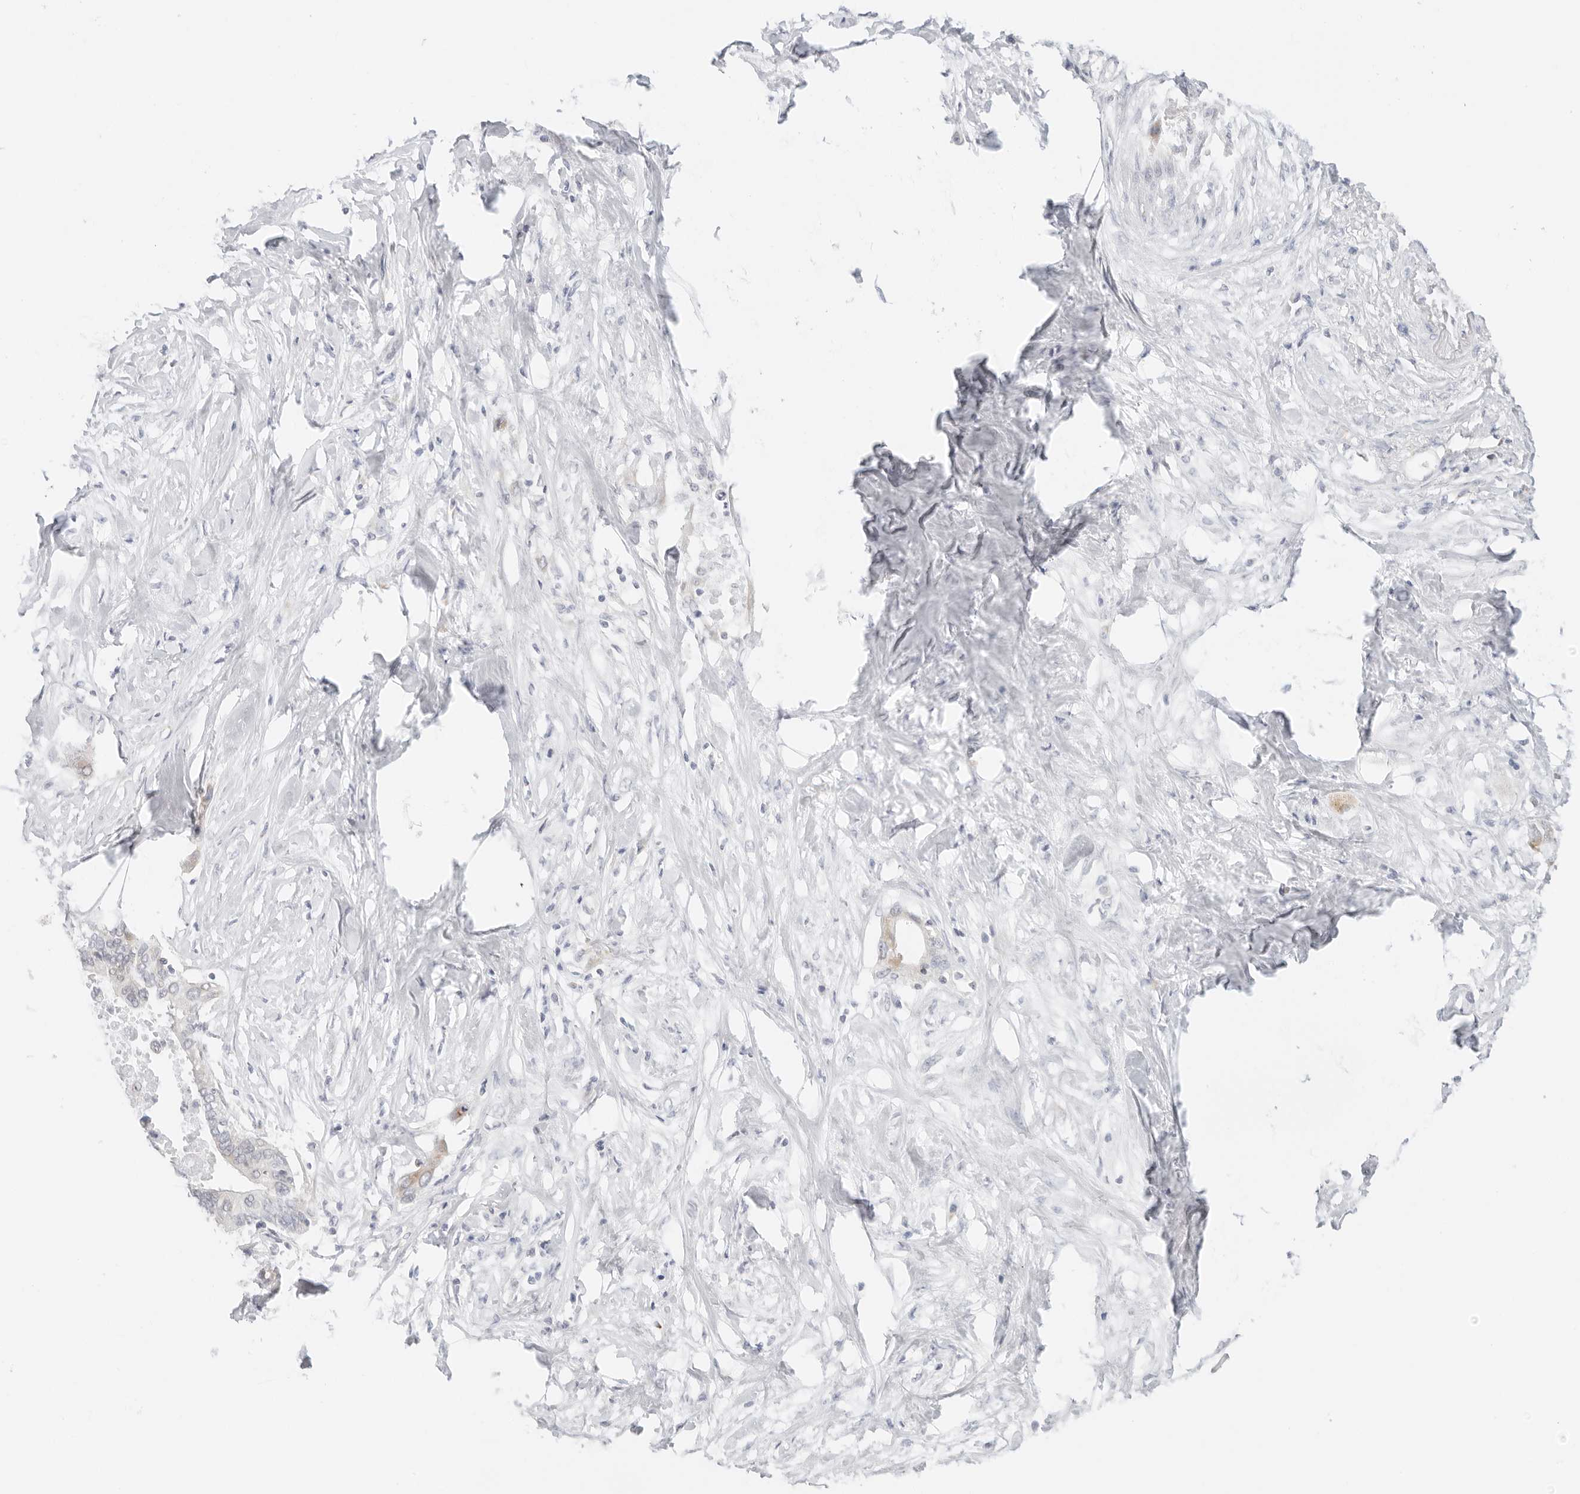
{"staining": {"intensity": "weak", "quantity": "25%-75%", "location": "cytoplasmic/membranous"}, "tissue": "pancreatic cancer", "cell_type": "Tumor cells", "image_type": "cancer", "snomed": [{"axis": "morphology", "description": "Normal tissue, NOS"}, {"axis": "morphology", "description": "Adenocarcinoma, NOS"}, {"axis": "topography", "description": "Pancreas"}, {"axis": "topography", "description": "Peripheral nerve tissue"}], "caption": "Protein staining of adenocarcinoma (pancreatic) tissue demonstrates weak cytoplasmic/membranous positivity in about 25%-75% of tumor cells.", "gene": "RC3H1", "patient": {"sex": "male", "age": 59}}